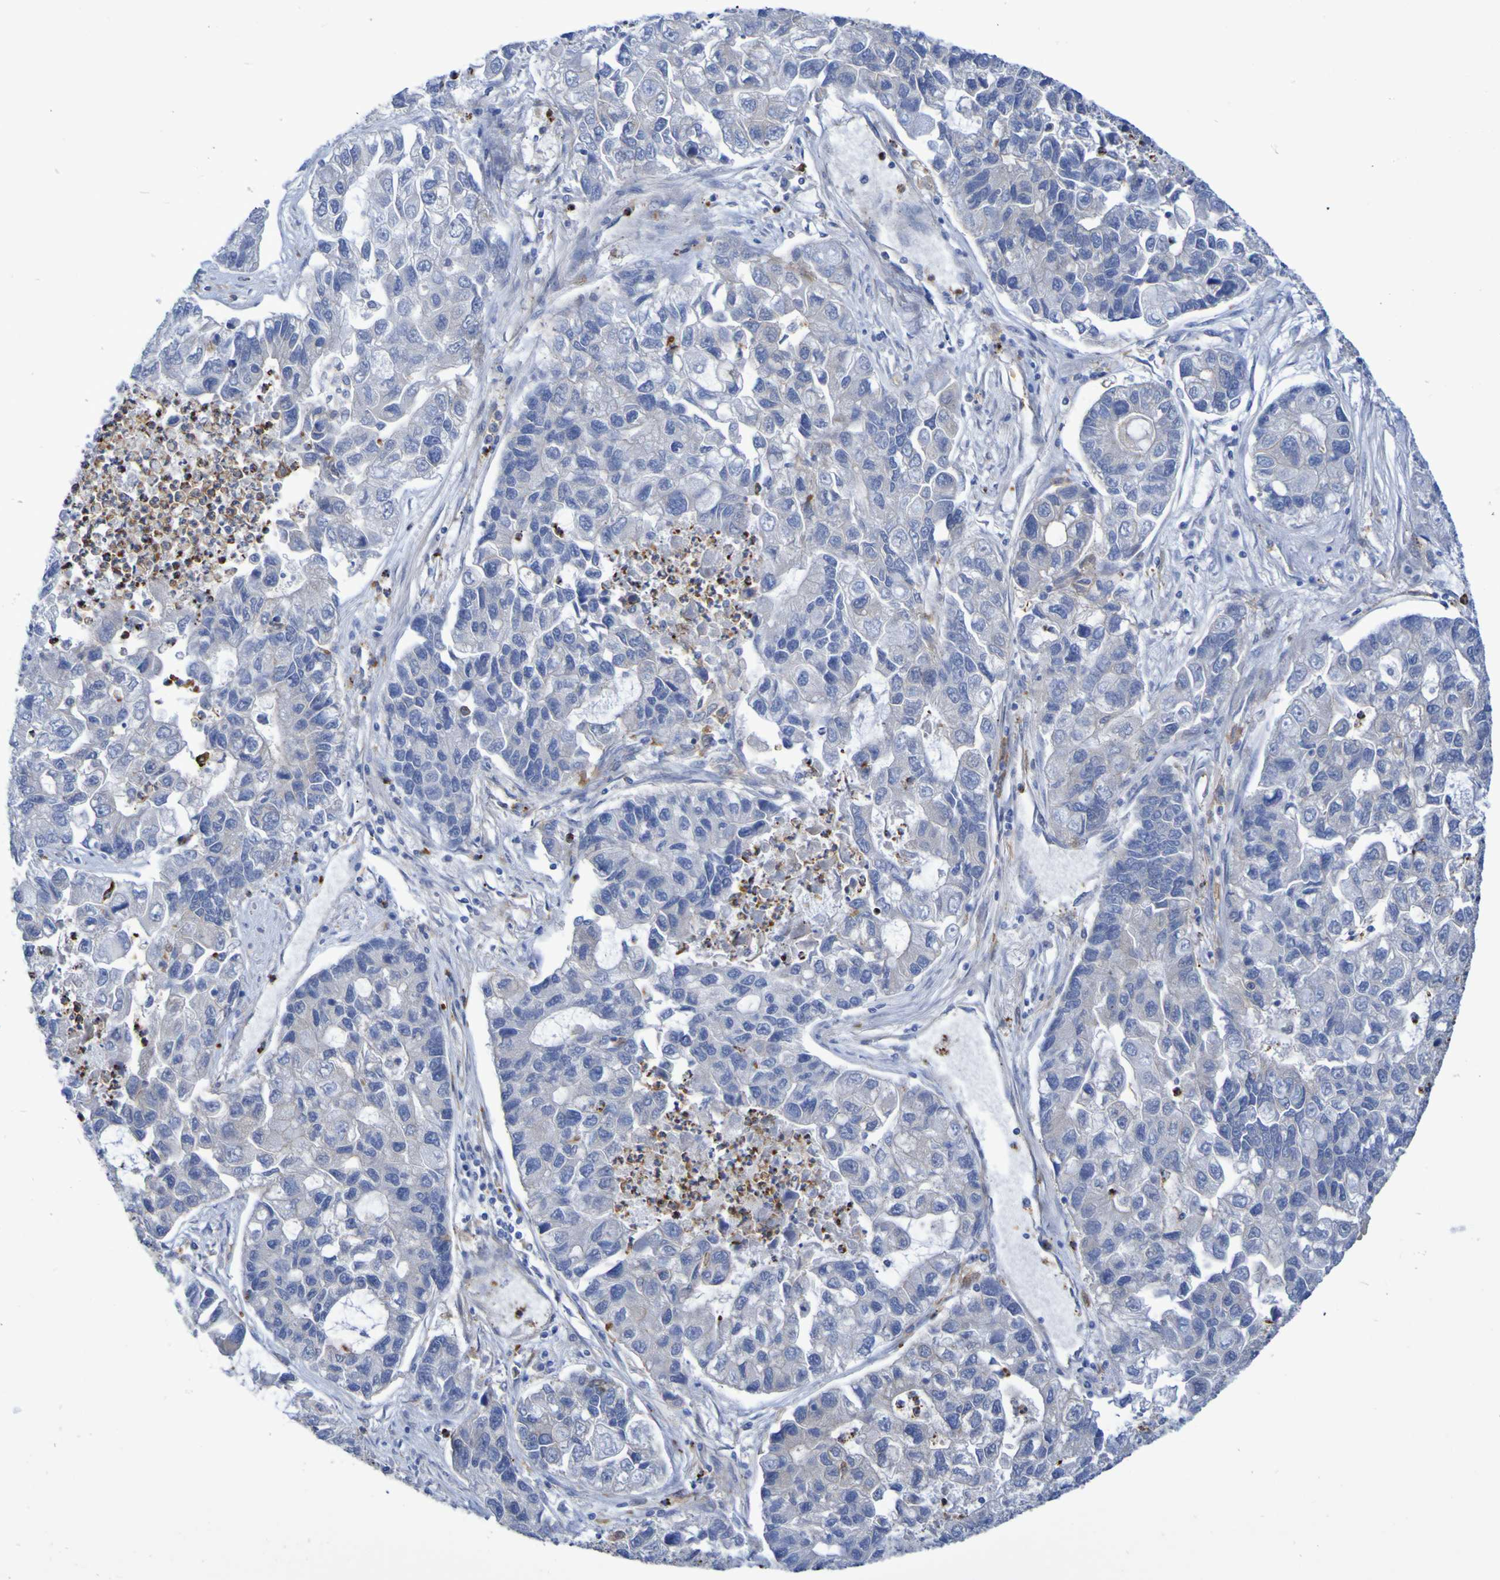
{"staining": {"intensity": "negative", "quantity": "none", "location": "none"}, "tissue": "lung cancer", "cell_type": "Tumor cells", "image_type": "cancer", "snomed": [{"axis": "morphology", "description": "Adenocarcinoma, NOS"}, {"axis": "topography", "description": "Lung"}], "caption": "The IHC micrograph has no significant staining in tumor cells of lung cancer (adenocarcinoma) tissue.", "gene": "SCRG1", "patient": {"sex": "female", "age": 51}}